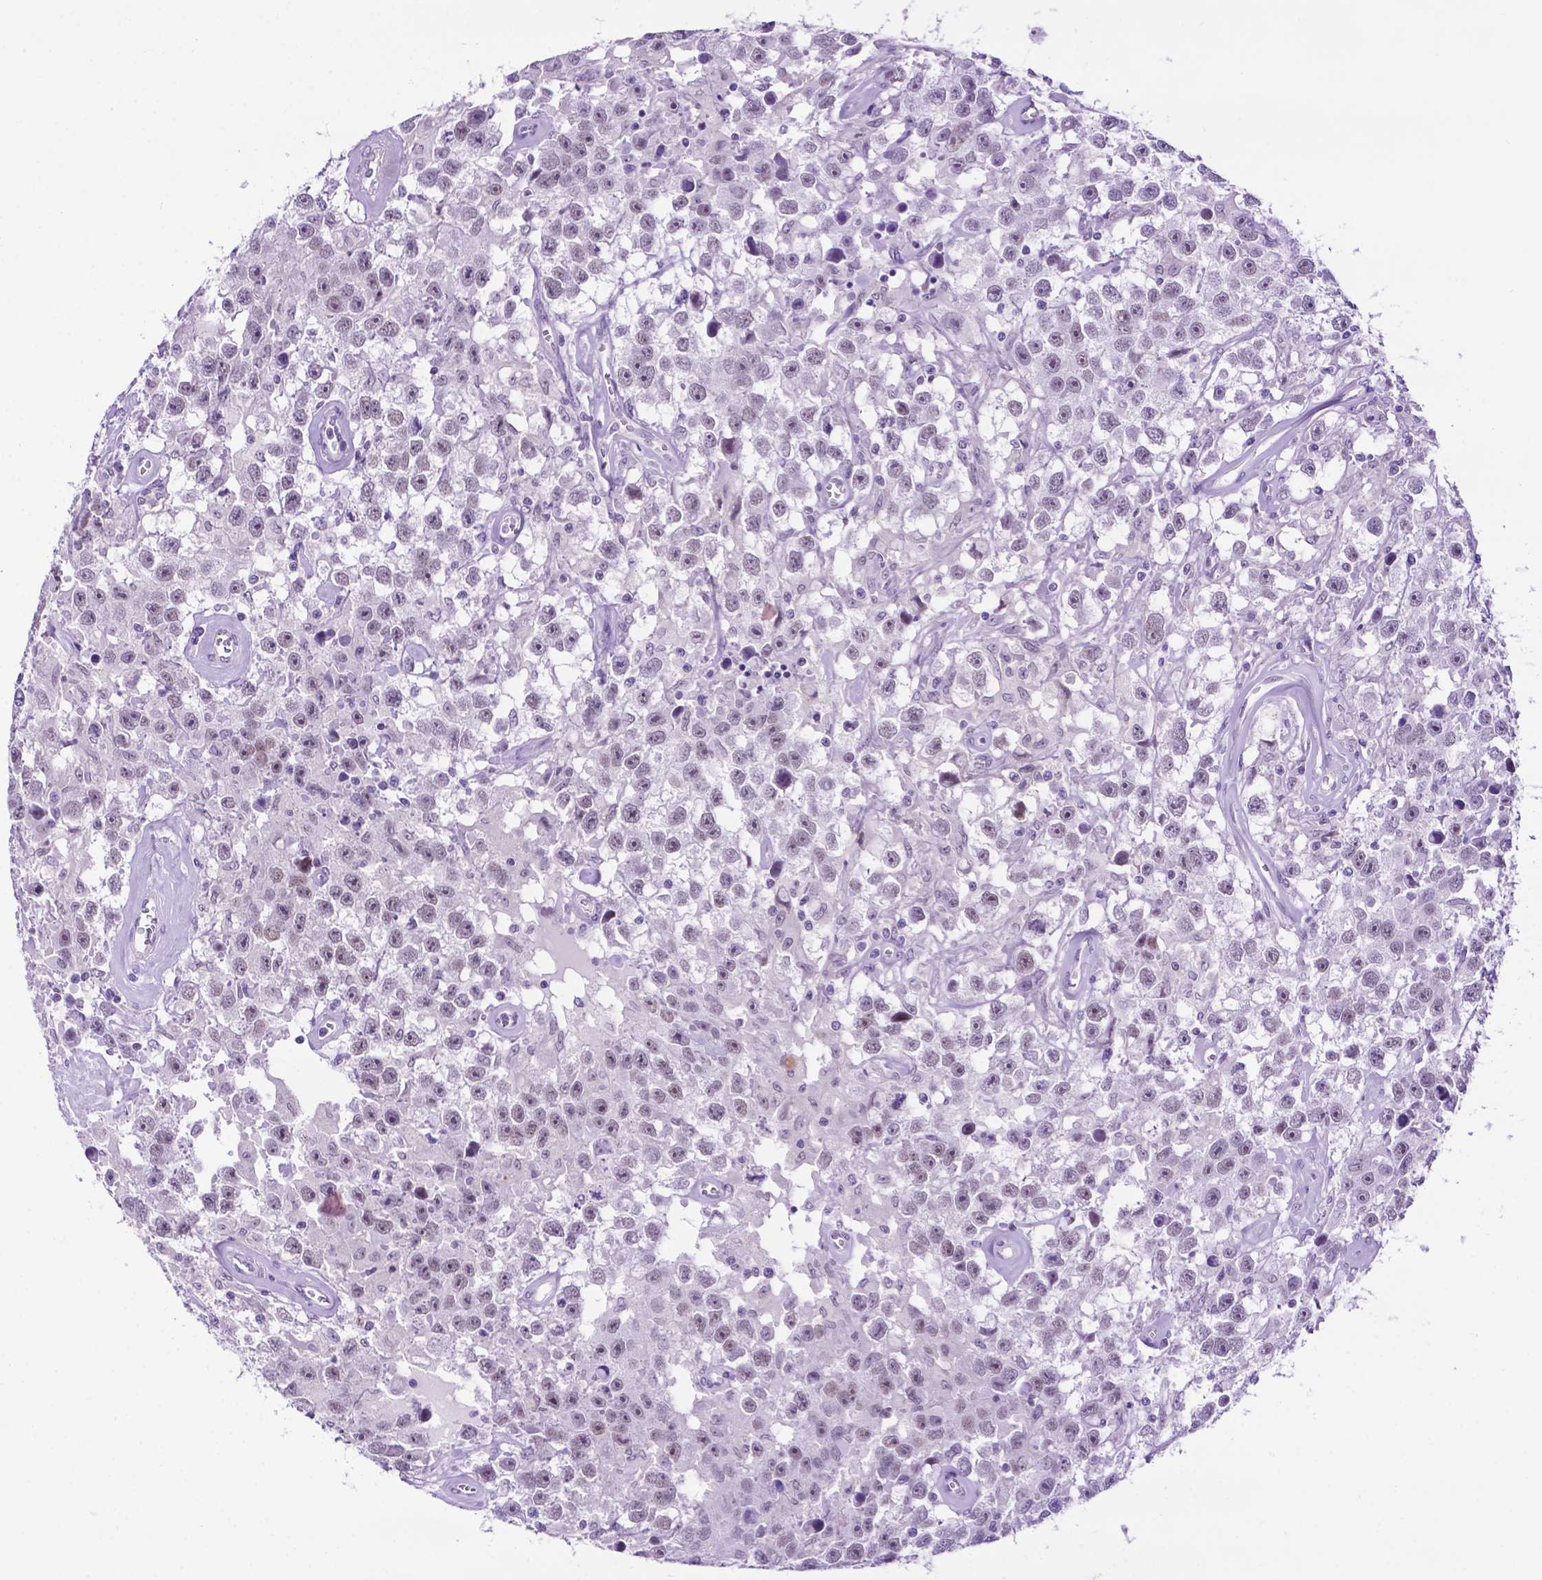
{"staining": {"intensity": "negative", "quantity": "none", "location": "none"}, "tissue": "testis cancer", "cell_type": "Tumor cells", "image_type": "cancer", "snomed": [{"axis": "morphology", "description": "Seminoma, NOS"}, {"axis": "topography", "description": "Testis"}], "caption": "The photomicrograph exhibits no staining of tumor cells in seminoma (testis).", "gene": "TACSTD2", "patient": {"sex": "male", "age": 43}}